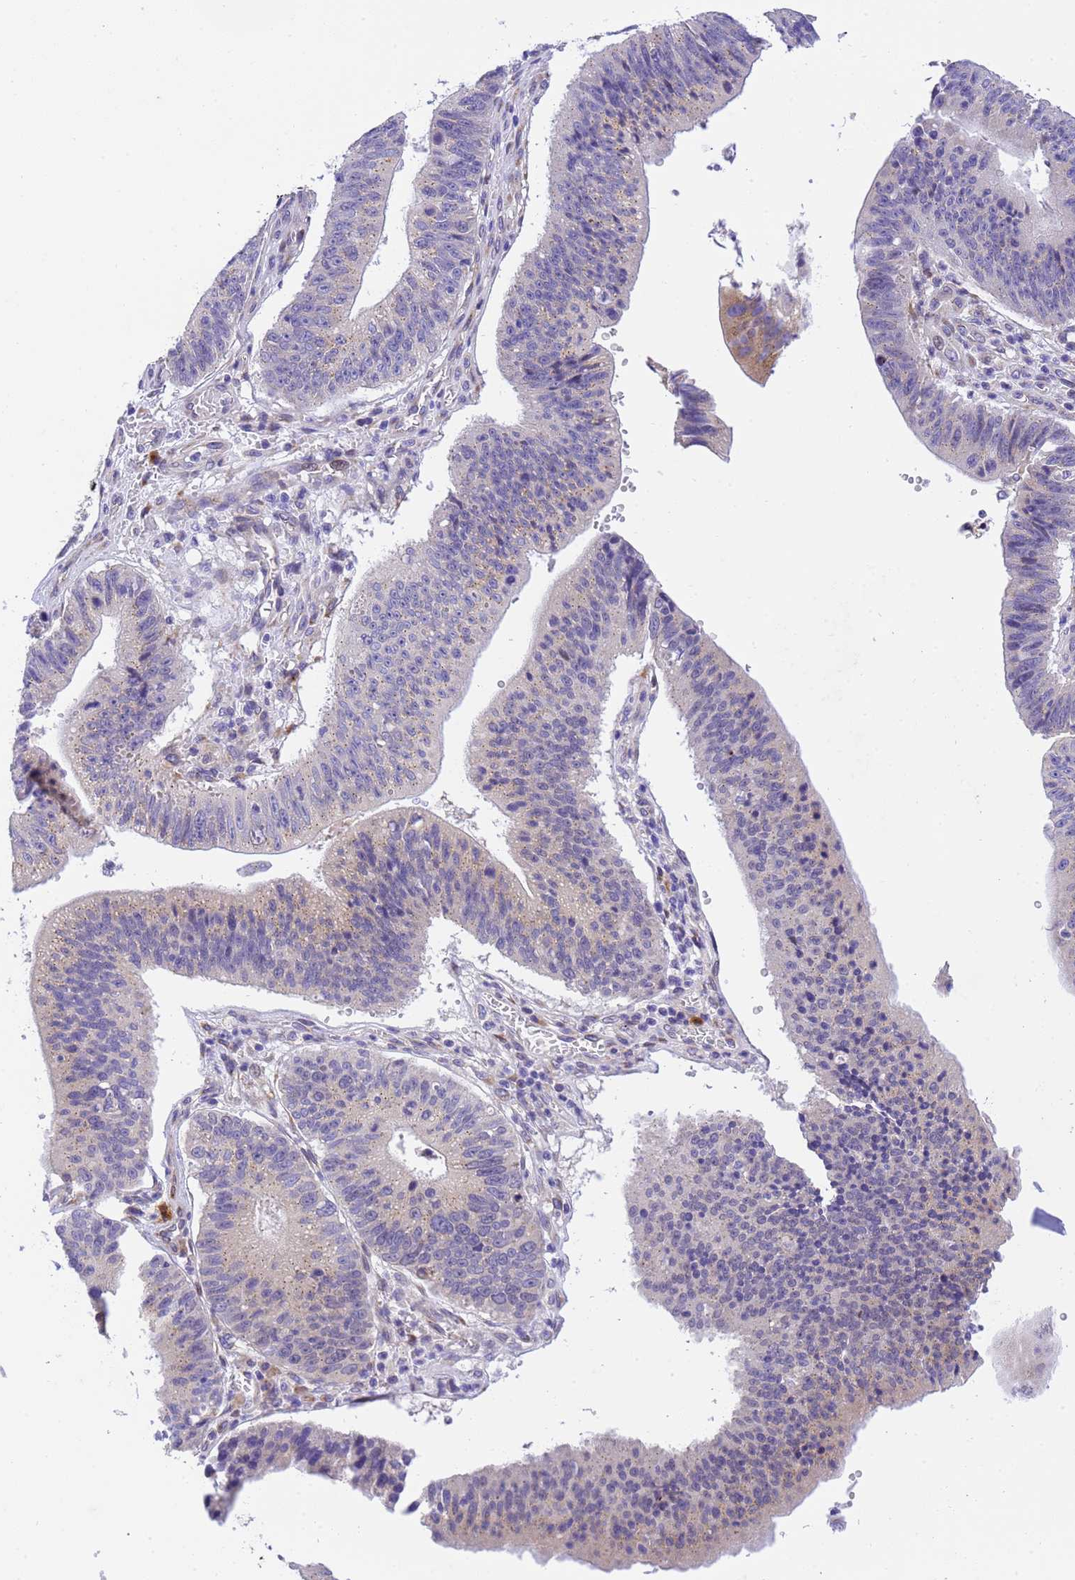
{"staining": {"intensity": "weak", "quantity": "<25%", "location": "cytoplasmic/membranous"}, "tissue": "stomach cancer", "cell_type": "Tumor cells", "image_type": "cancer", "snomed": [{"axis": "morphology", "description": "Adenocarcinoma, NOS"}, {"axis": "topography", "description": "Stomach"}], "caption": "Protein analysis of stomach cancer reveals no significant staining in tumor cells.", "gene": "RHBDD3", "patient": {"sex": "male", "age": 59}}